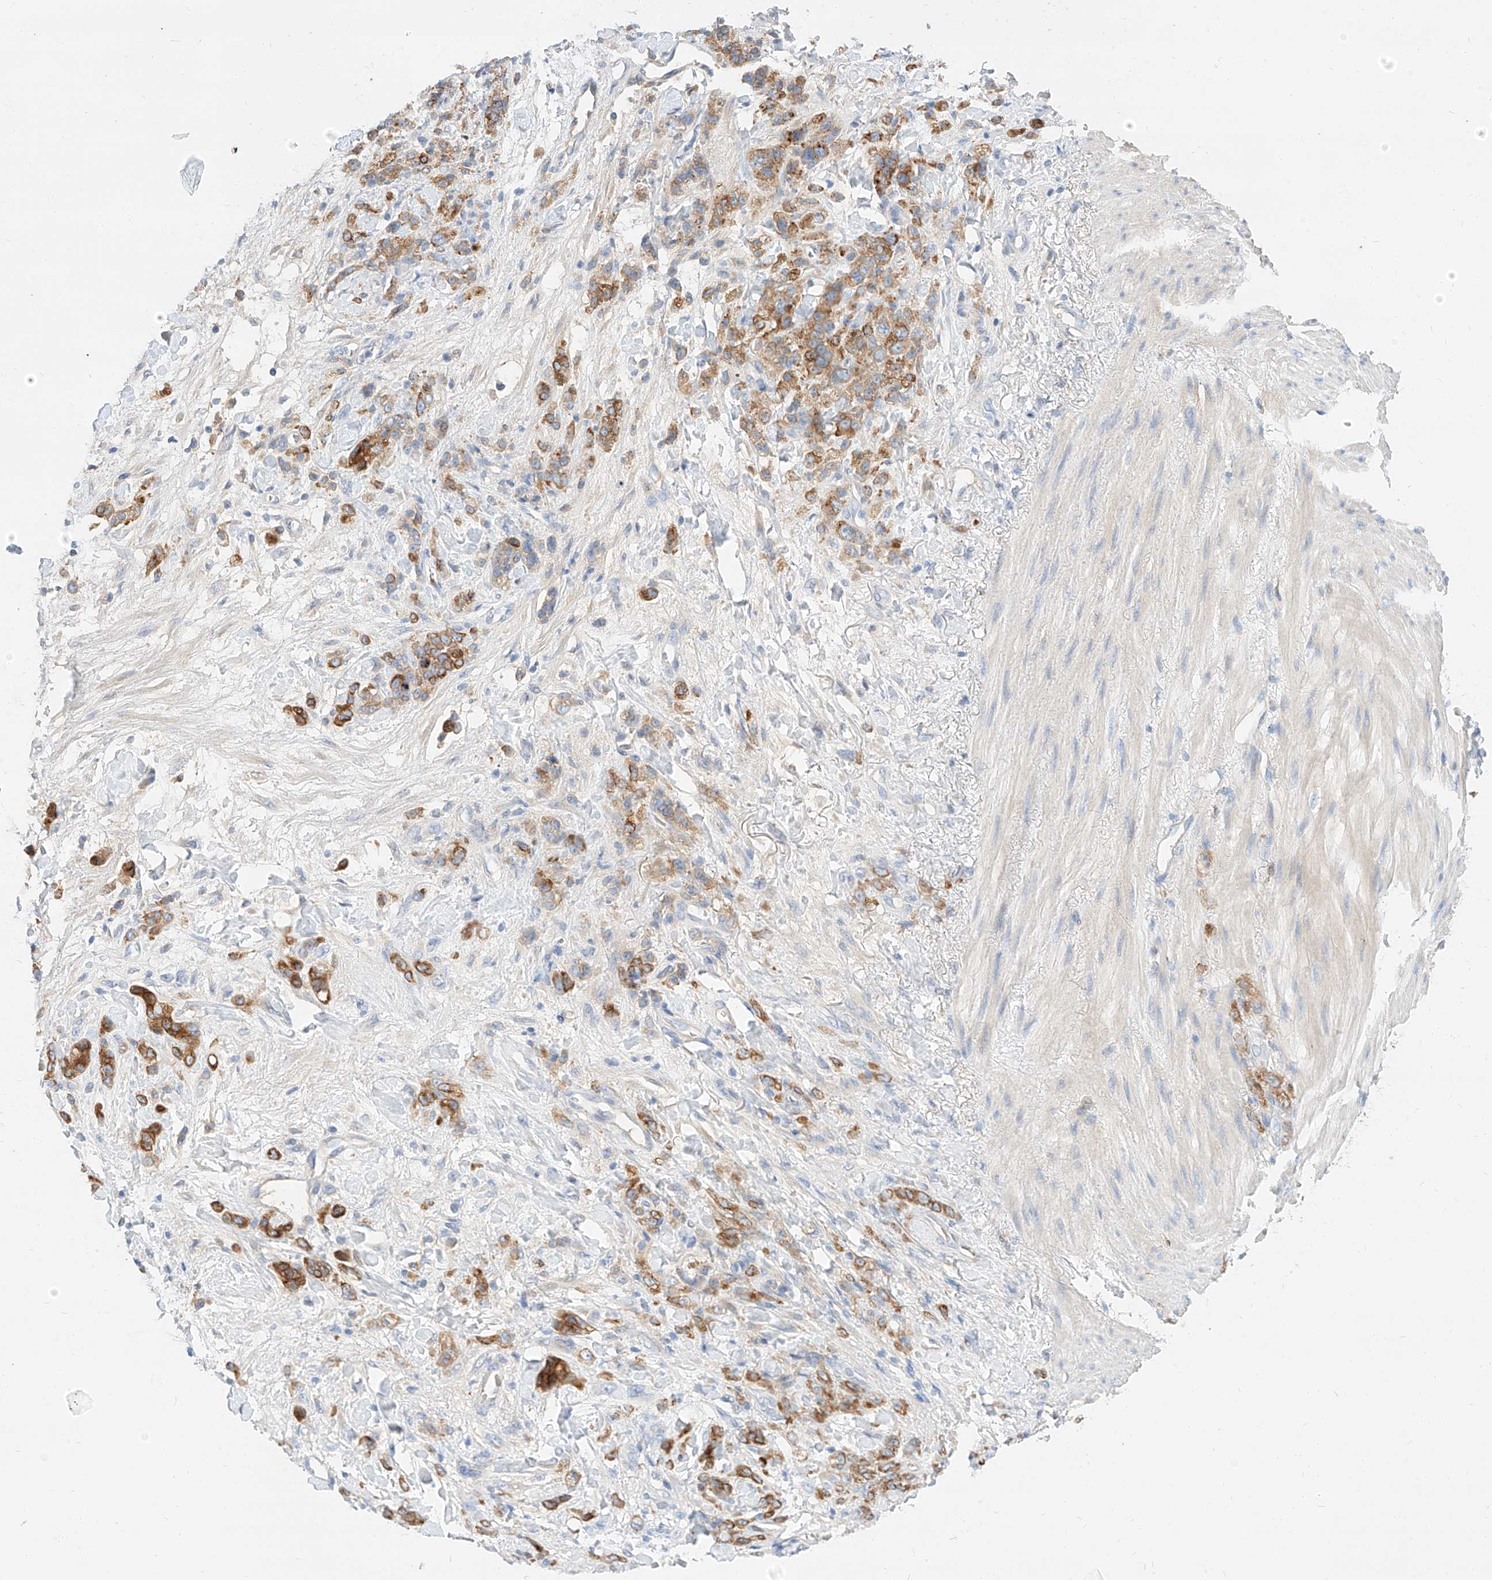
{"staining": {"intensity": "moderate", "quantity": ">75%", "location": "cytoplasmic/membranous"}, "tissue": "stomach cancer", "cell_type": "Tumor cells", "image_type": "cancer", "snomed": [{"axis": "morphology", "description": "Normal tissue, NOS"}, {"axis": "morphology", "description": "Adenocarcinoma, NOS"}, {"axis": "topography", "description": "Stomach"}], "caption": "A brown stain labels moderate cytoplasmic/membranous expression of a protein in stomach cancer tumor cells.", "gene": "MAP7", "patient": {"sex": "male", "age": 82}}